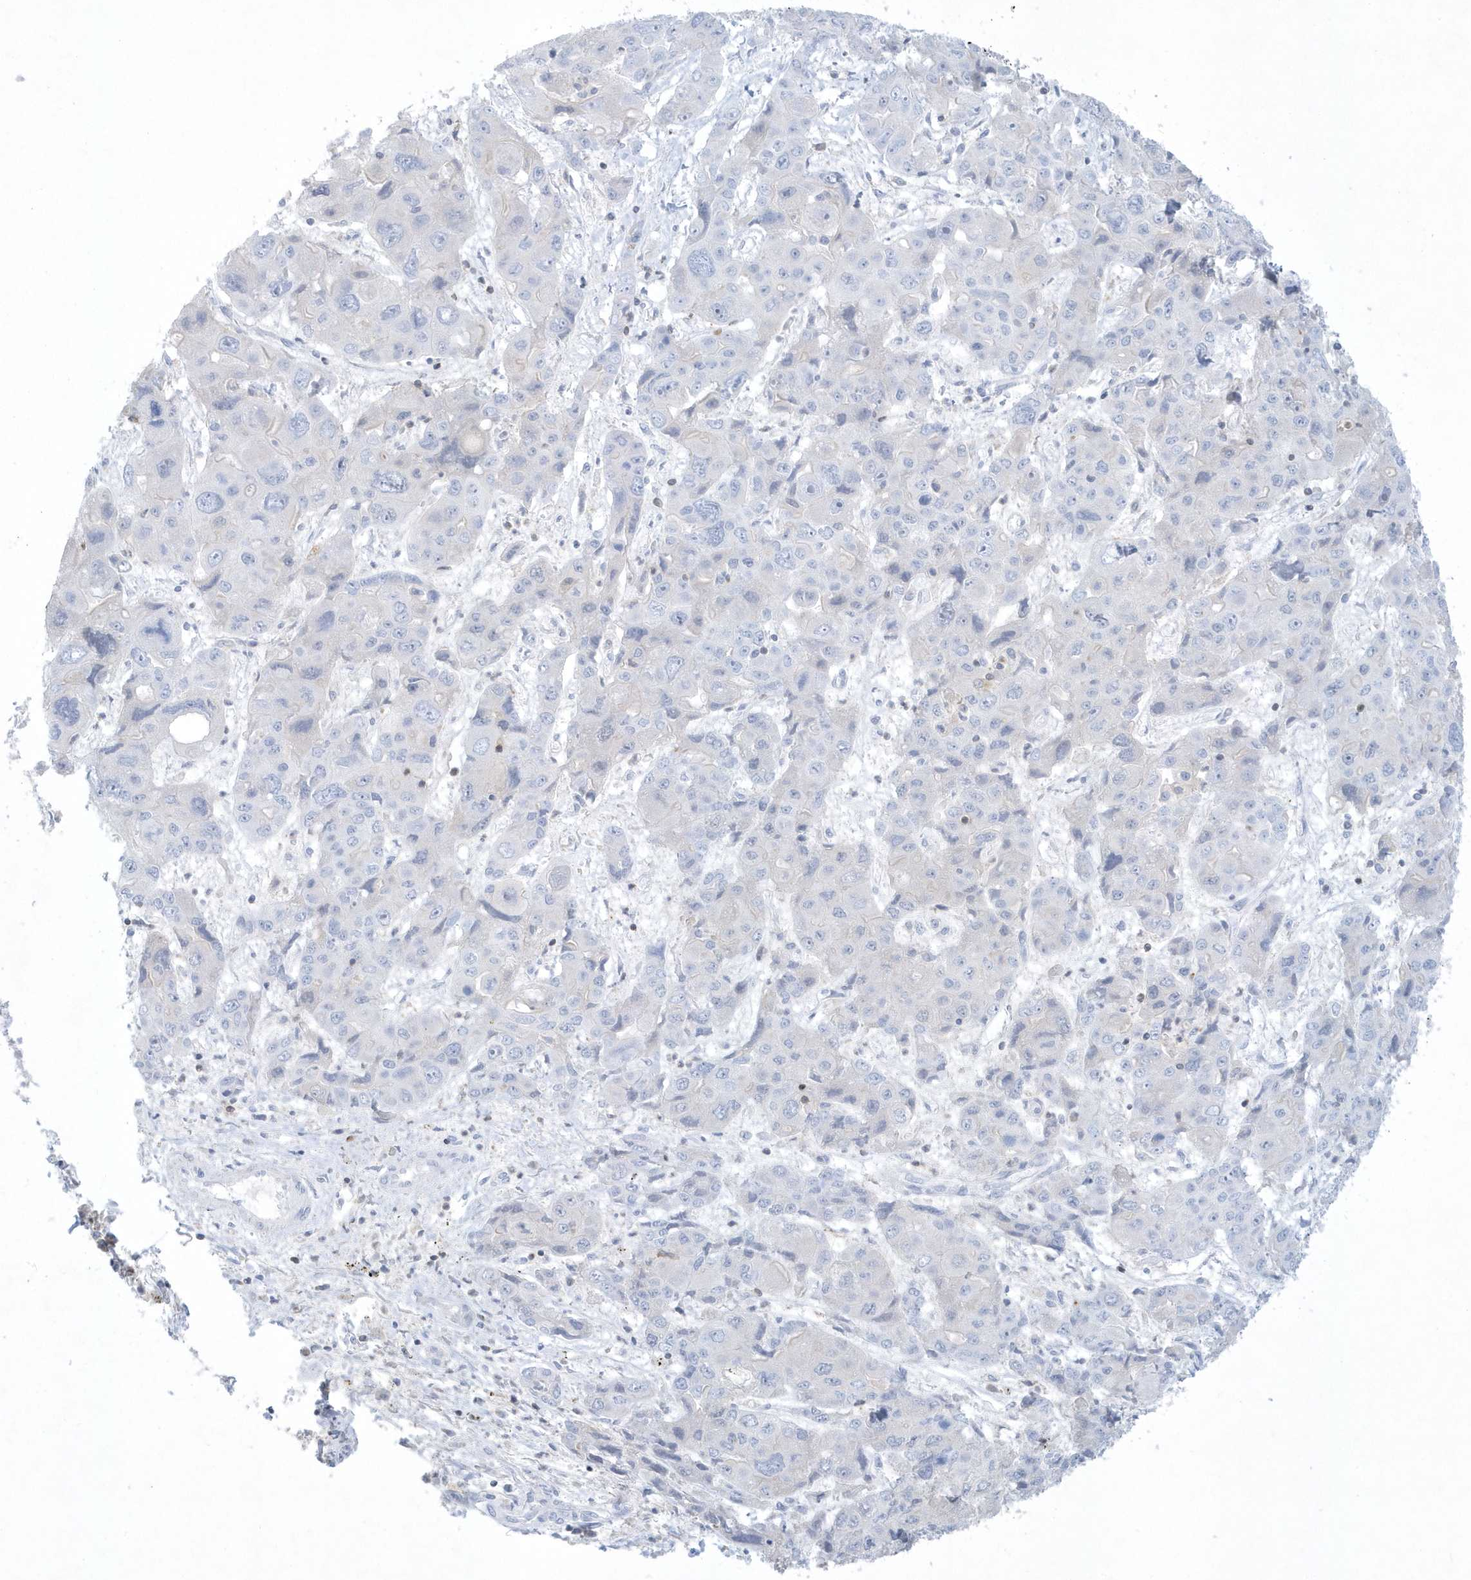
{"staining": {"intensity": "negative", "quantity": "none", "location": "none"}, "tissue": "liver cancer", "cell_type": "Tumor cells", "image_type": "cancer", "snomed": [{"axis": "morphology", "description": "Cholangiocarcinoma"}, {"axis": "topography", "description": "Liver"}], "caption": "Photomicrograph shows no protein staining in tumor cells of liver cancer (cholangiocarcinoma) tissue. Nuclei are stained in blue.", "gene": "PSD4", "patient": {"sex": "male", "age": 67}}